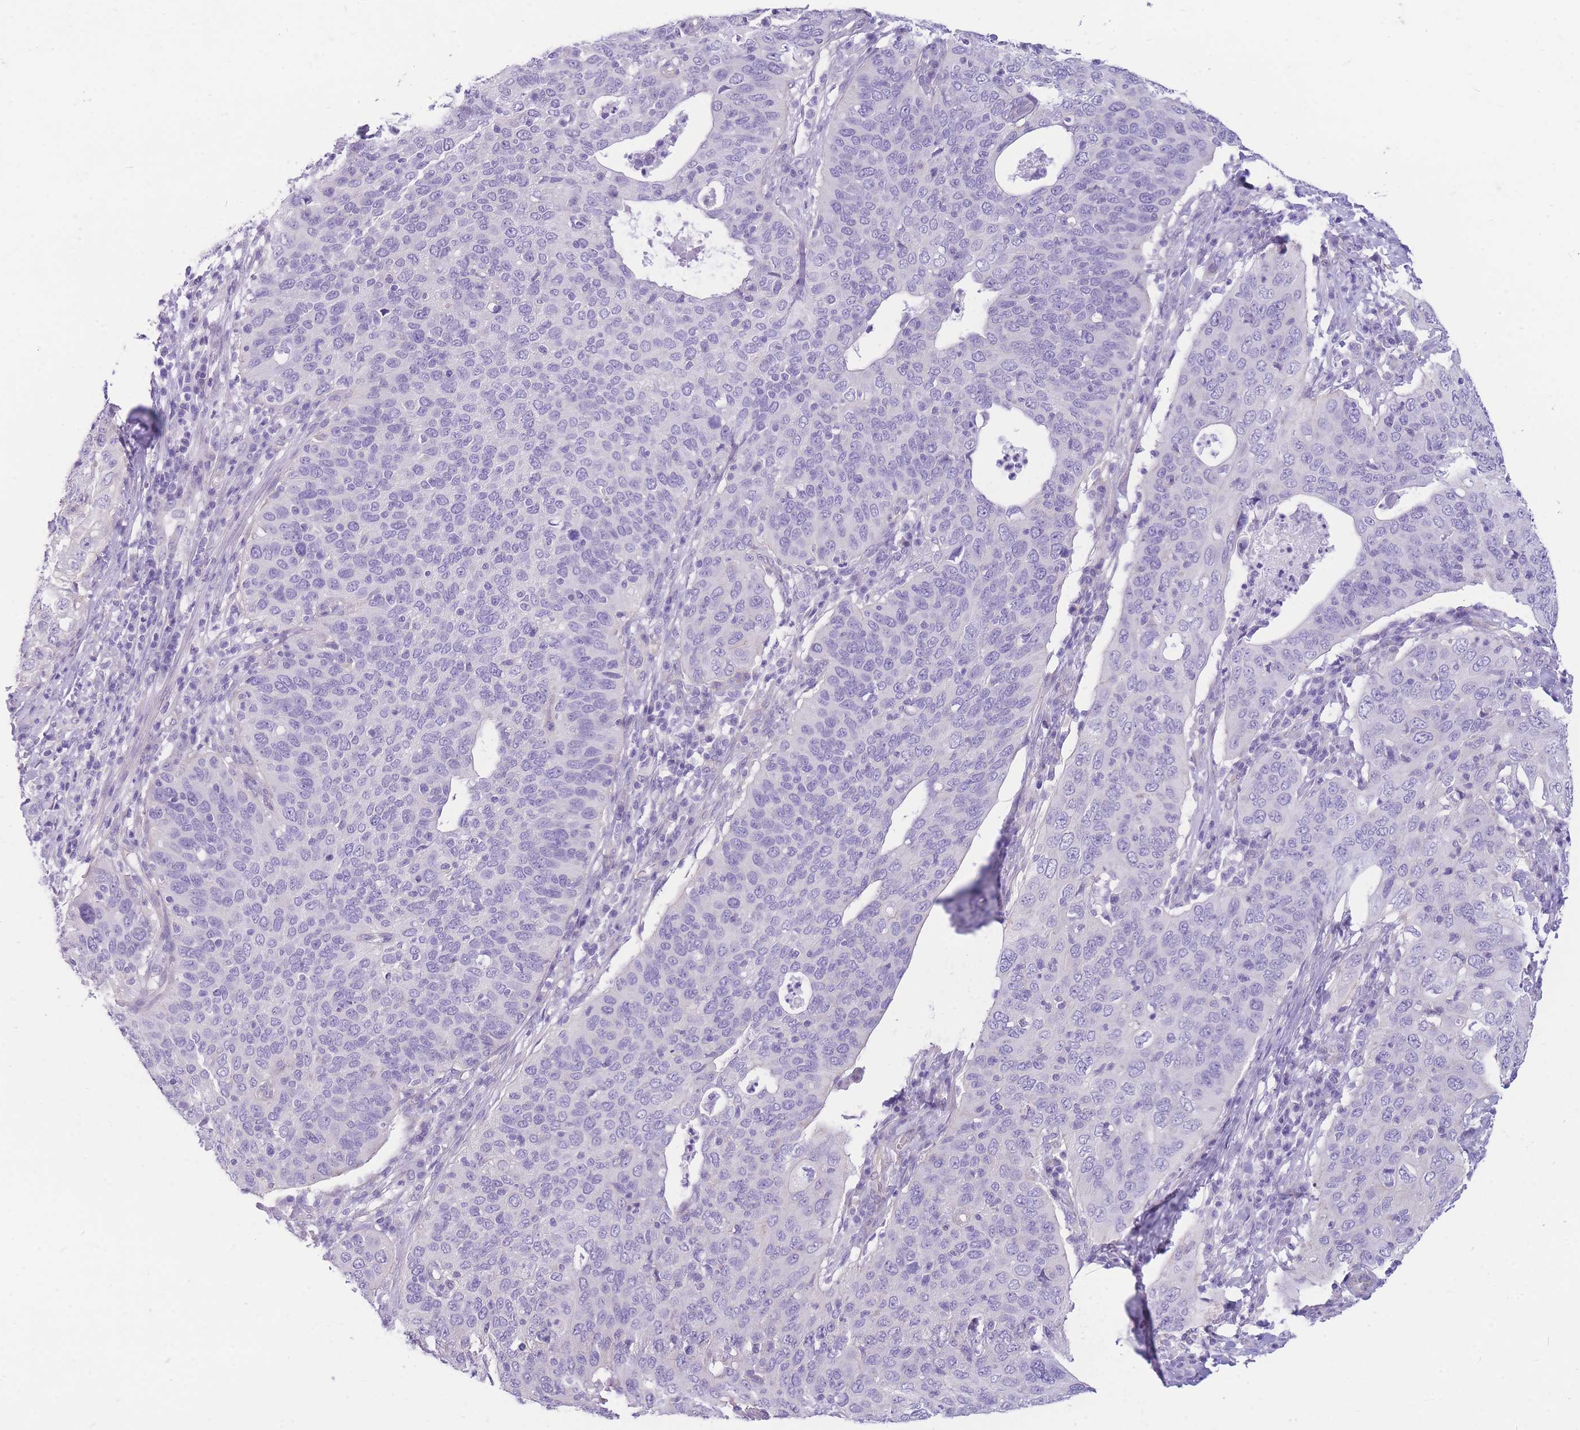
{"staining": {"intensity": "negative", "quantity": "none", "location": "none"}, "tissue": "cervical cancer", "cell_type": "Tumor cells", "image_type": "cancer", "snomed": [{"axis": "morphology", "description": "Squamous cell carcinoma, NOS"}, {"axis": "topography", "description": "Cervix"}], "caption": "The photomicrograph exhibits no significant positivity in tumor cells of squamous cell carcinoma (cervical).", "gene": "ZNF311", "patient": {"sex": "female", "age": 36}}